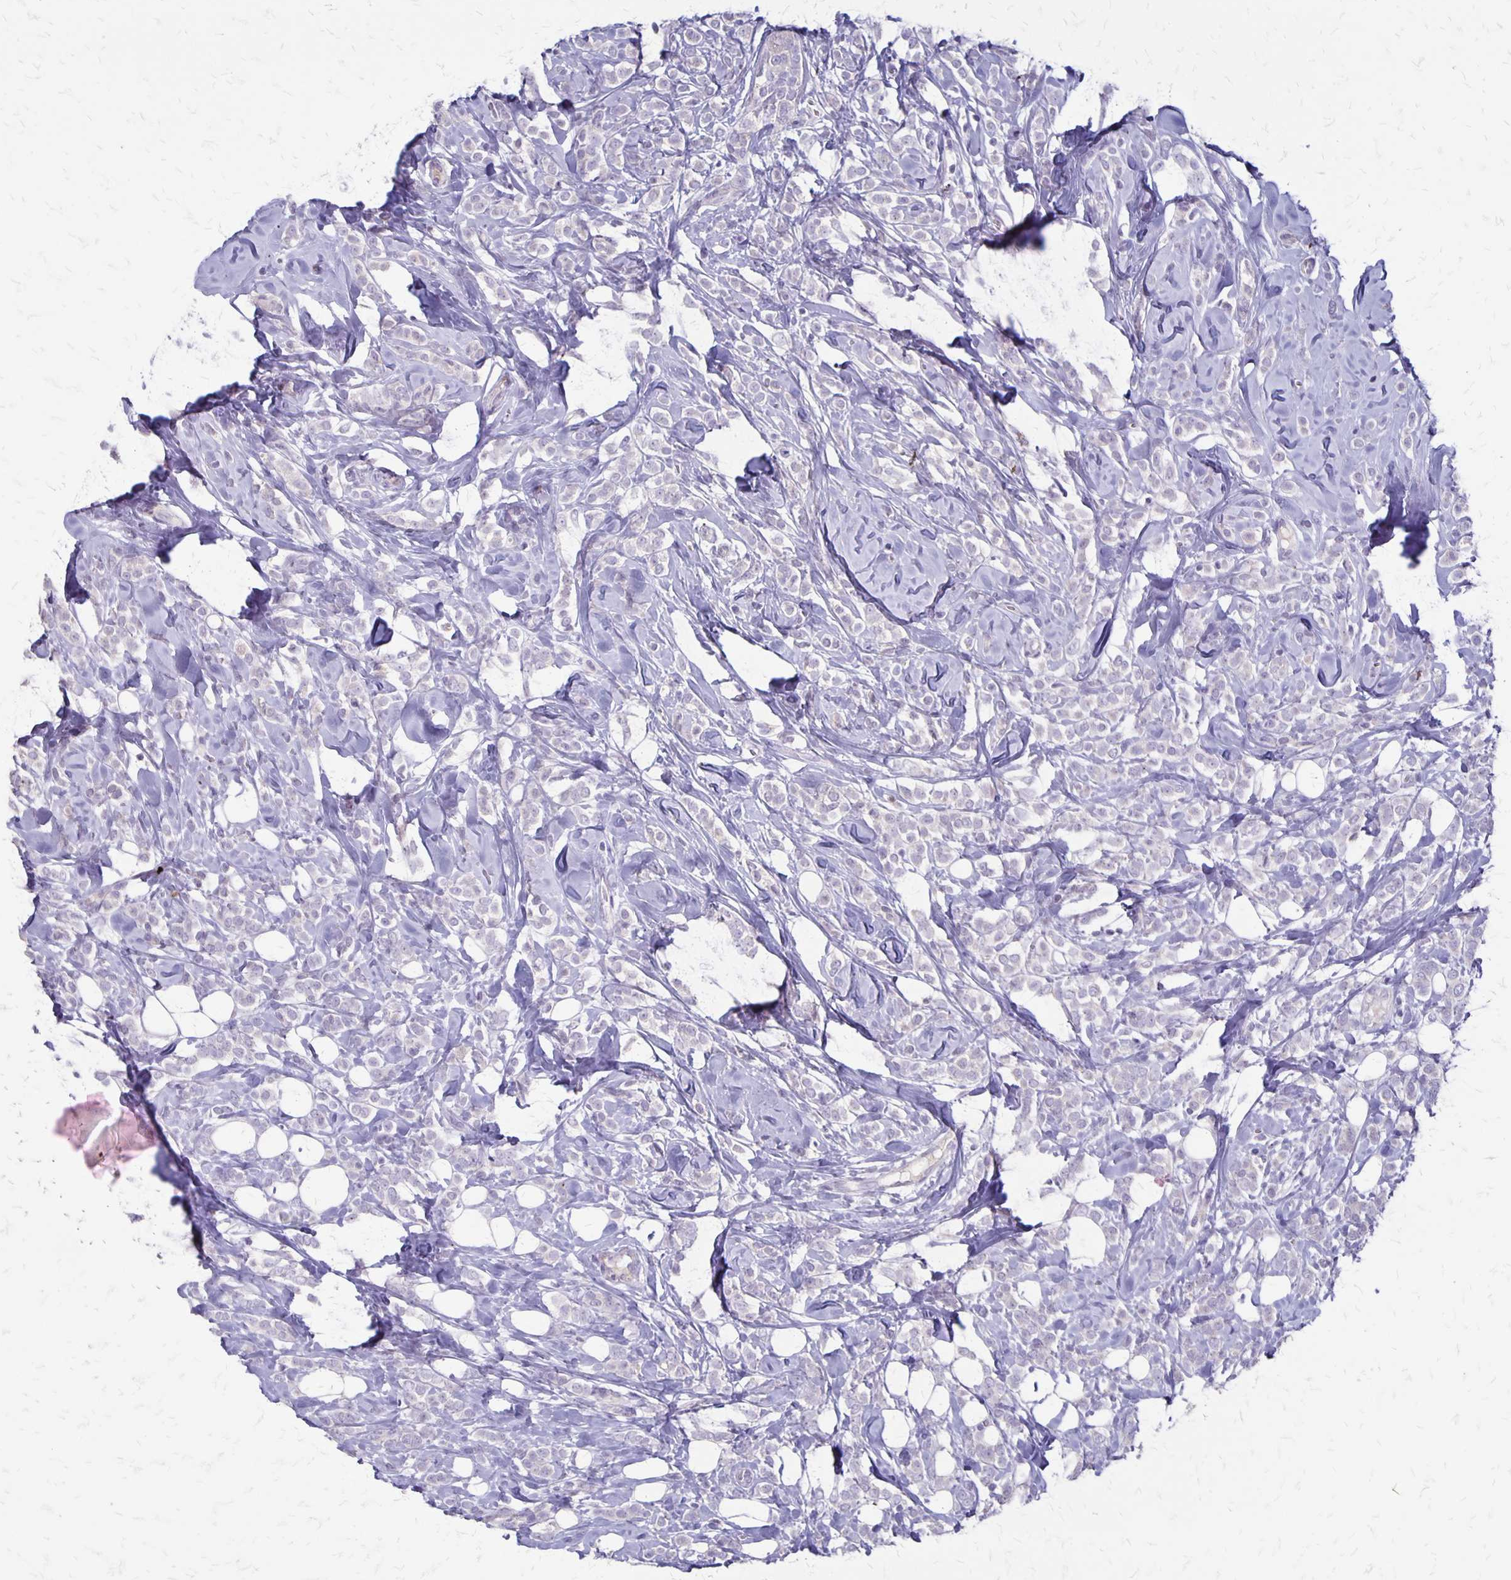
{"staining": {"intensity": "negative", "quantity": "none", "location": "none"}, "tissue": "breast cancer", "cell_type": "Tumor cells", "image_type": "cancer", "snomed": [{"axis": "morphology", "description": "Lobular carcinoma"}, {"axis": "topography", "description": "Breast"}], "caption": "Tumor cells show no significant protein positivity in breast cancer.", "gene": "SEPTIN5", "patient": {"sex": "female", "age": 49}}